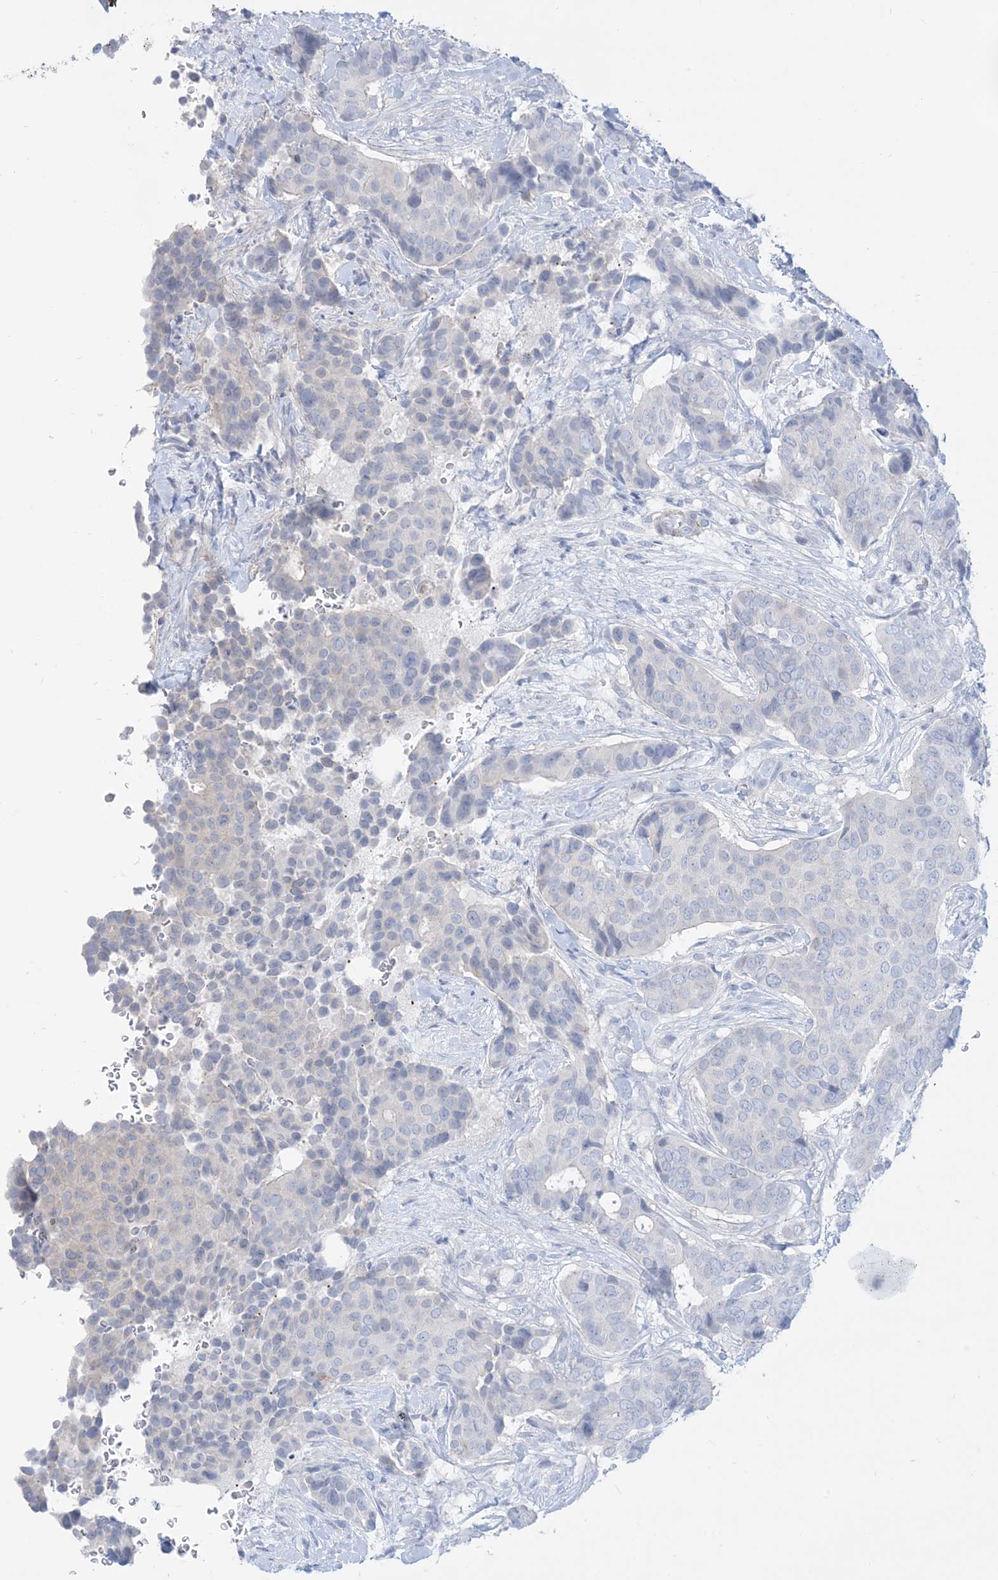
{"staining": {"intensity": "negative", "quantity": "none", "location": "none"}, "tissue": "breast cancer", "cell_type": "Tumor cells", "image_type": "cancer", "snomed": [{"axis": "morphology", "description": "Duct carcinoma"}, {"axis": "topography", "description": "Breast"}], "caption": "Breast intraductal carcinoma was stained to show a protein in brown. There is no significant expression in tumor cells.", "gene": "MARS2", "patient": {"sex": "female", "age": 75}}